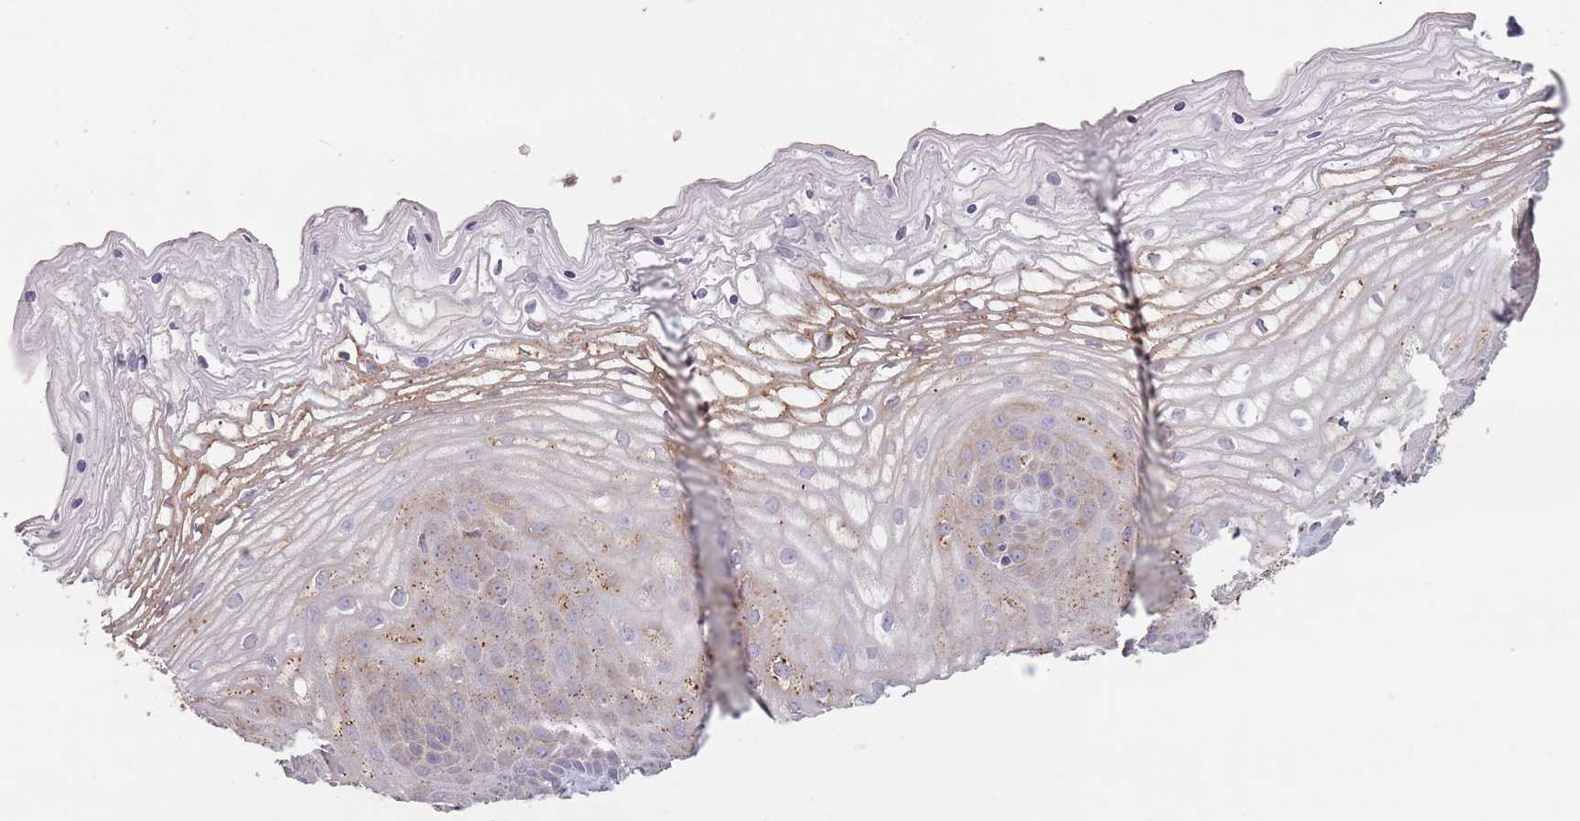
{"staining": {"intensity": "moderate", "quantity": "<25%", "location": "cytoplasmic/membranous"}, "tissue": "vagina", "cell_type": "Squamous epithelial cells", "image_type": "normal", "snomed": [{"axis": "morphology", "description": "Normal tissue, NOS"}, {"axis": "topography", "description": "Vagina"}, {"axis": "topography", "description": "Cervix"}], "caption": "Squamous epithelial cells show low levels of moderate cytoplasmic/membranous staining in about <25% of cells in normal human vagina. The staining was performed using DAB, with brown indicating positive protein expression. Nuclei are stained blue with hematoxylin.", "gene": "RPS9", "patient": {"sex": "female", "age": 40}}